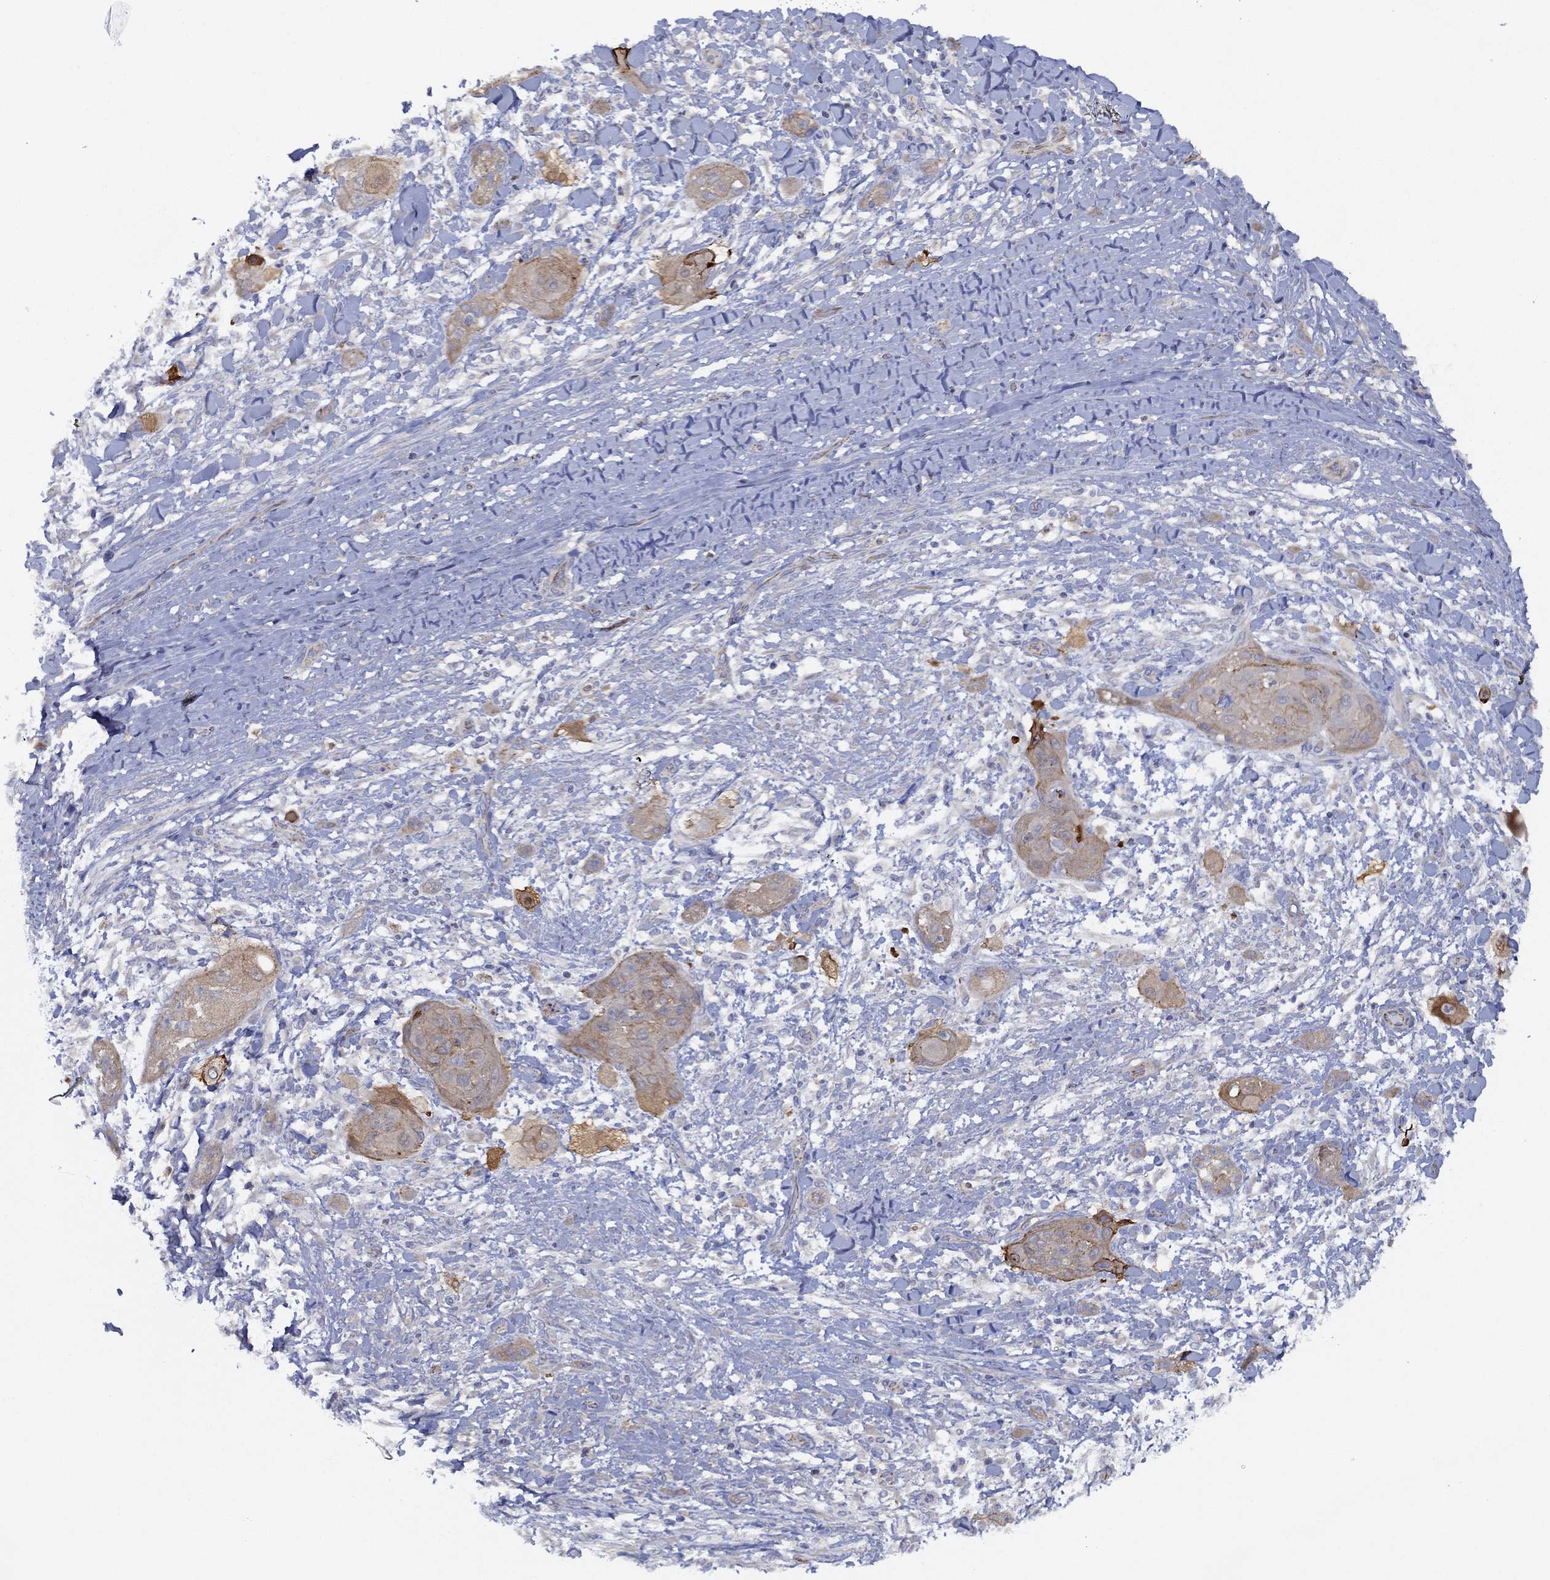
{"staining": {"intensity": "negative", "quantity": "none", "location": "none"}, "tissue": "skin cancer", "cell_type": "Tumor cells", "image_type": "cancer", "snomed": [{"axis": "morphology", "description": "Squamous cell carcinoma, NOS"}, {"axis": "topography", "description": "Skin"}], "caption": "This is an IHC micrograph of skin cancer. There is no staining in tumor cells.", "gene": "ZNF223", "patient": {"sex": "male", "age": 62}}